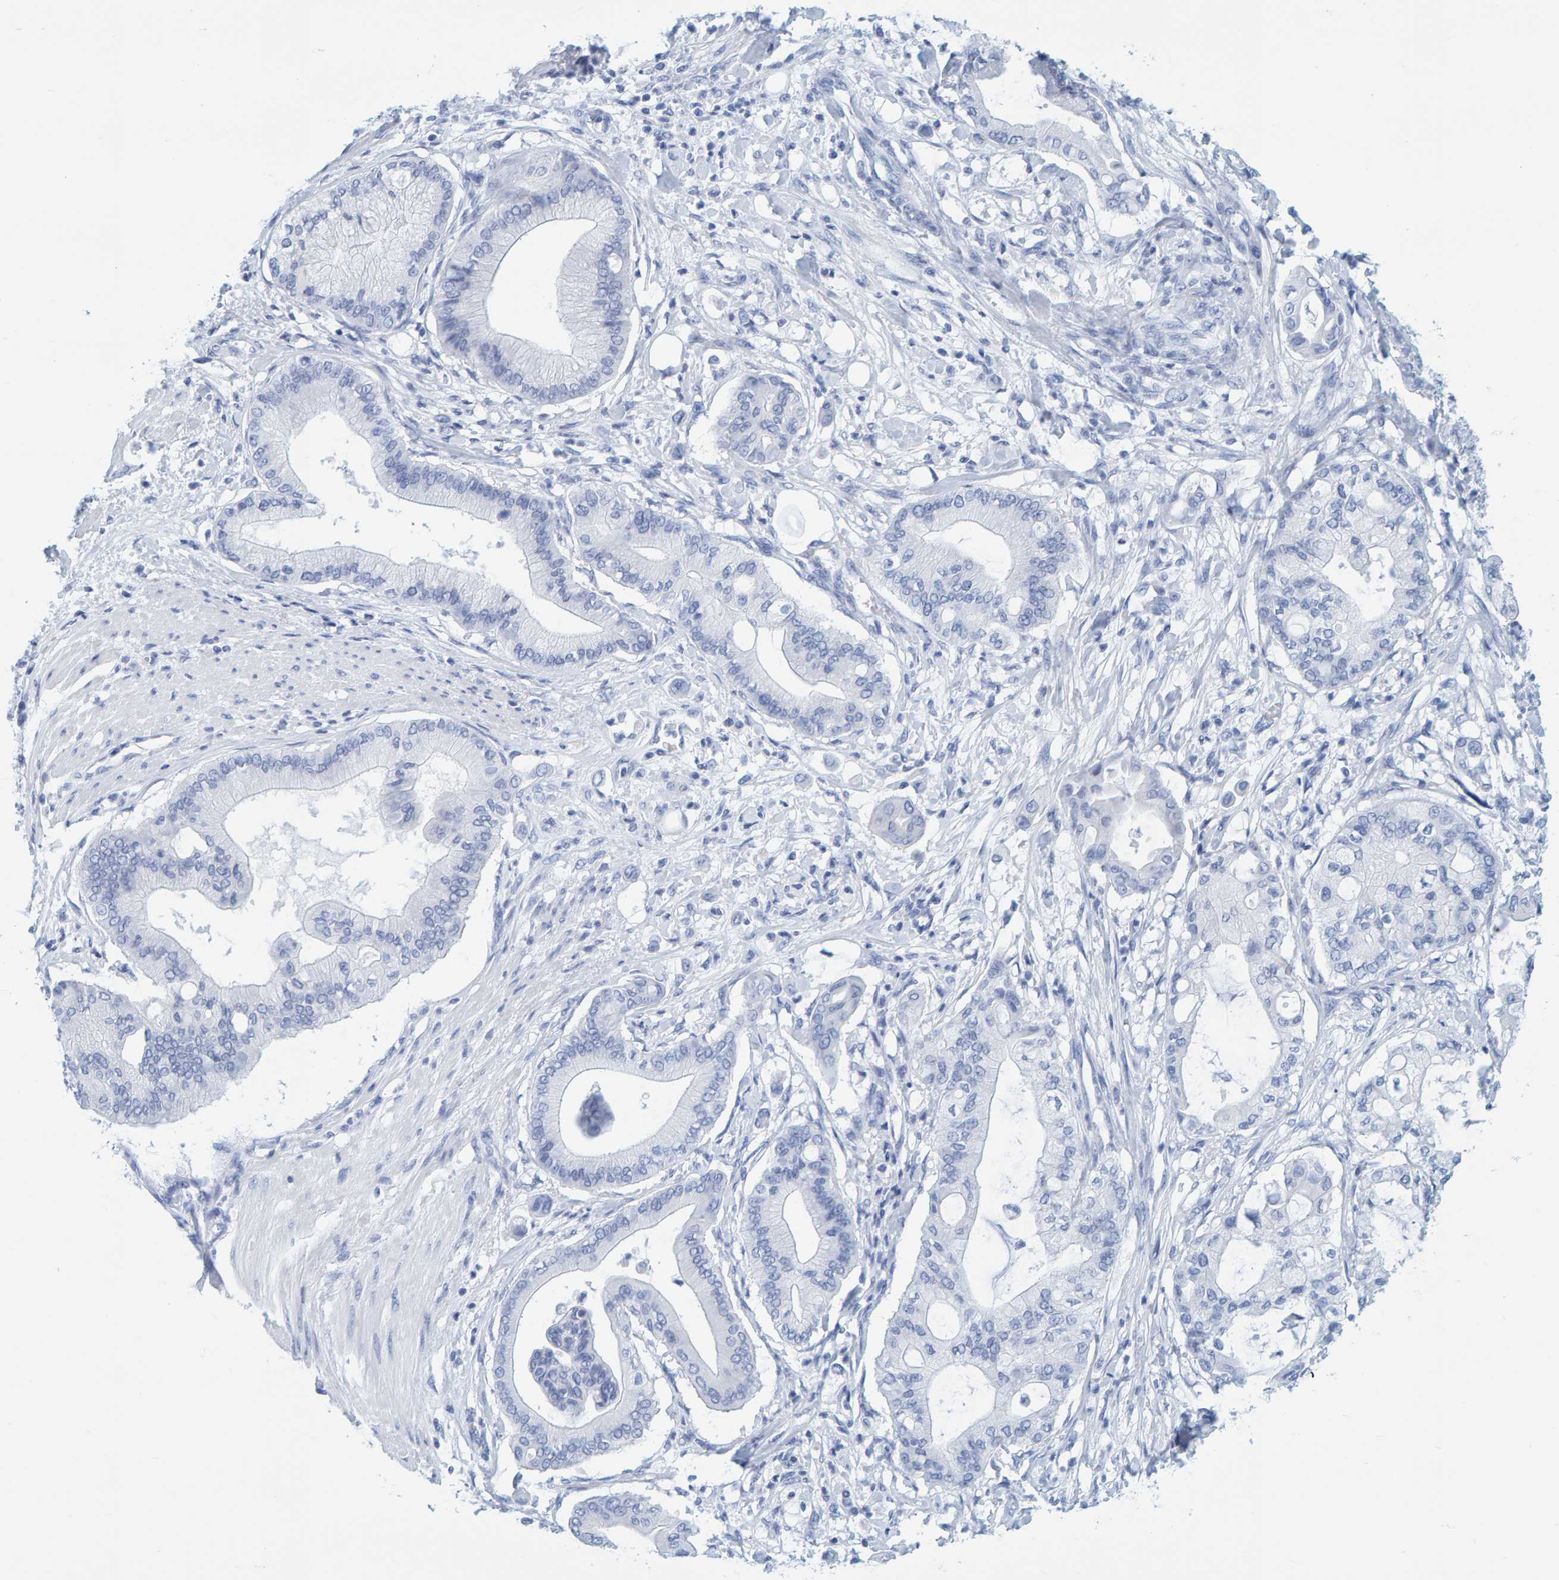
{"staining": {"intensity": "negative", "quantity": "none", "location": "none"}, "tissue": "pancreatic cancer", "cell_type": "Tumor cells", "image_type": "cancer", "snomed": [{"axis": "morphology", "description": "Adenocarcinoma, NOS"}, {"axis": "morphology", "description": "Adenocarcinoma, metastatic, NOS"}, {"axis": "topography", "description": "Lymph node"}, {"axis": "topography", "description": "Pancreas"}, {"axis": "topography", "description": "Duodenum"}], "caption": "This is a histopathology image of immunohistochemistry (IHC) staining of pancreatic adenocarcinoma, which shows no positivity in tumor cells.", "gene": "SFTPC", "patient": {"sex": "female", "age": 64}}